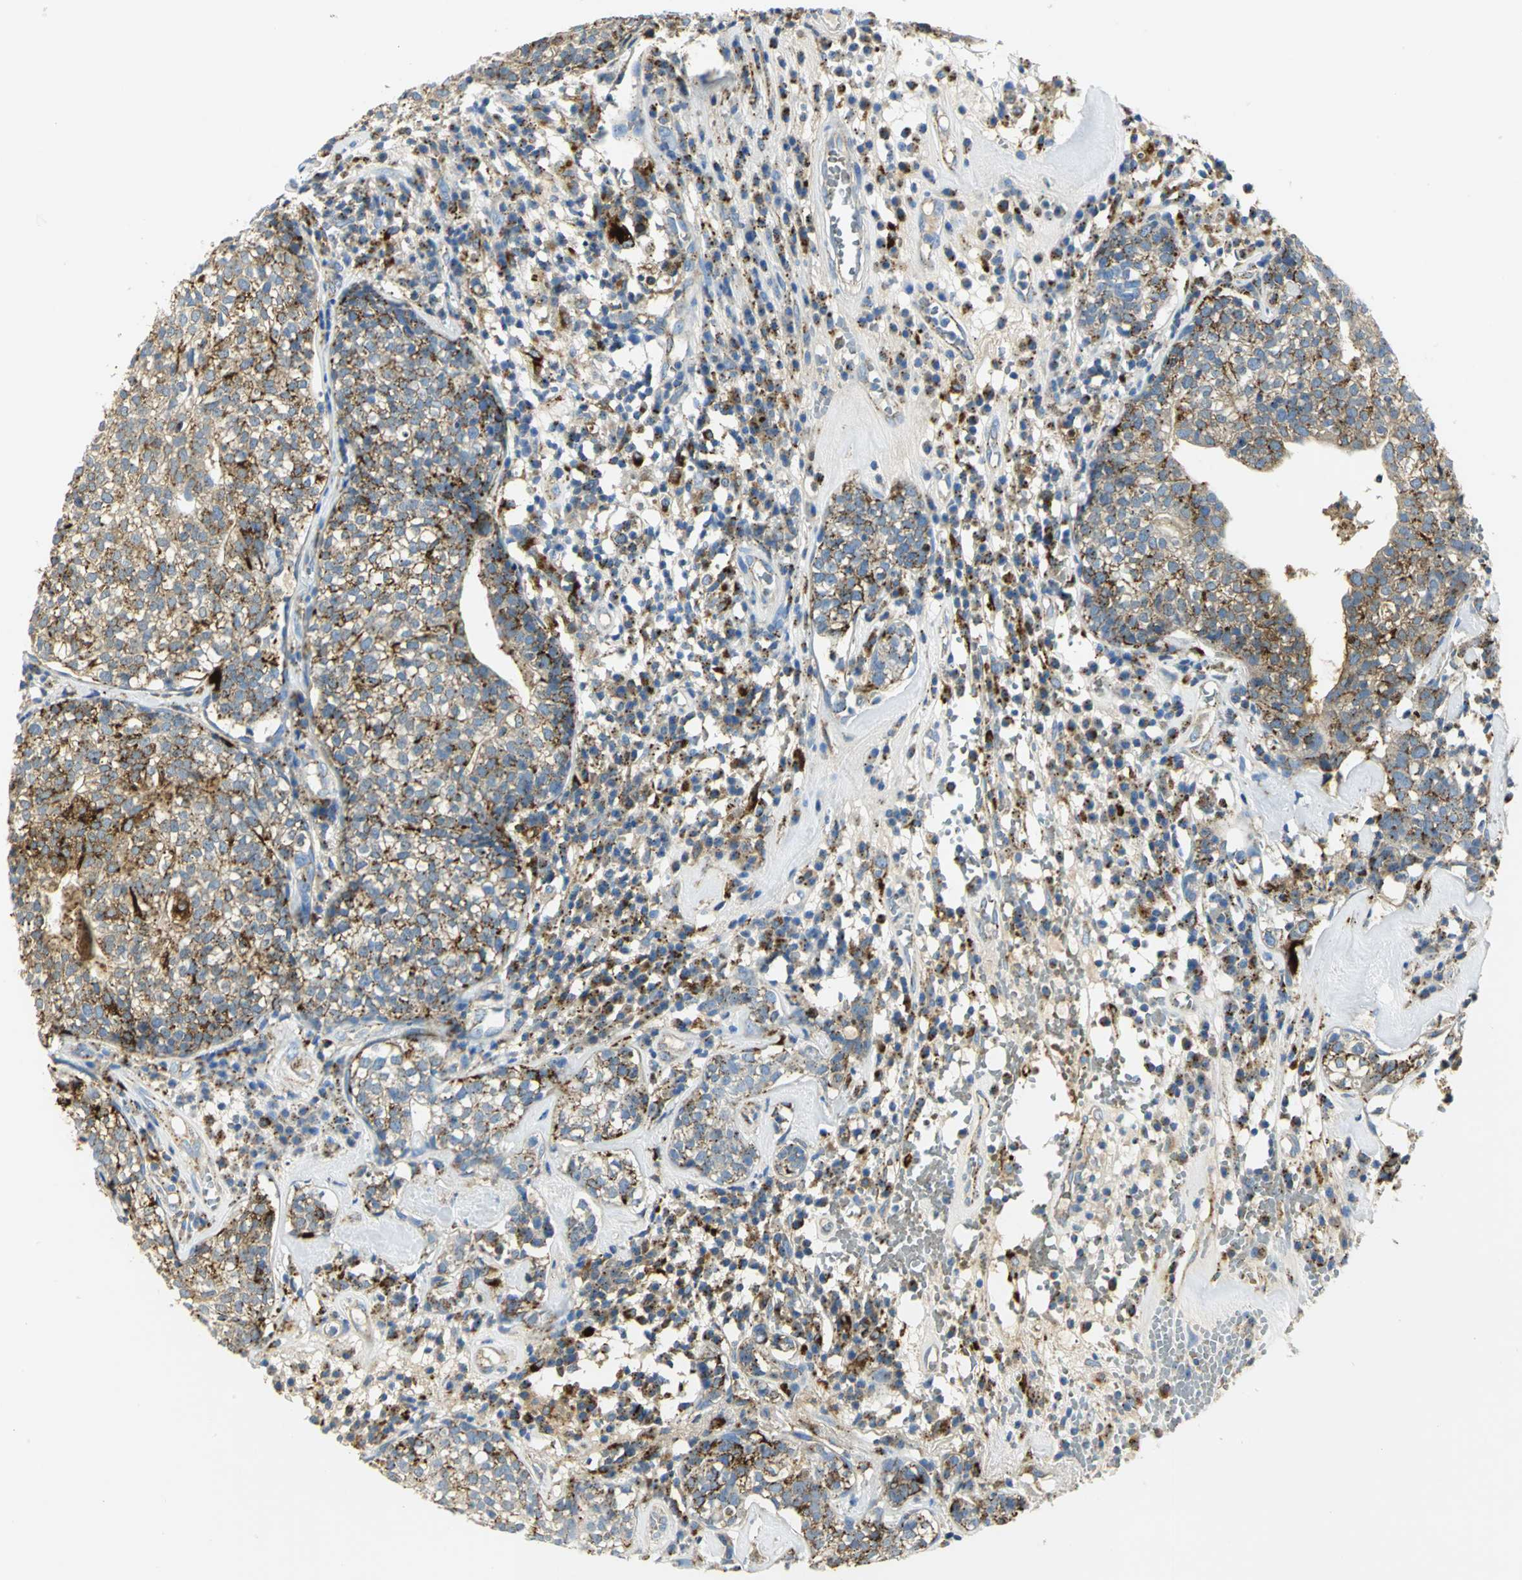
{"staining": {"intensity": "moderate", "quantity": ">75%", "location": "cytoplasmic/membranous"}, "tissue": "head and neck cancer", "cell_type": "Tumor cells", "image_type": "cancer", "snomed": [{"axis": "morphology", "description": "Adenocarcinoma, NOS"}, {"axis": "topography", "description": "Salivary gland"}, {"axis": "topography", "description": "Head-Neck"}], "caption": "Immunohistochemistry (IHC) of head and neck cancer exhibits medium levels of moderate cytoplasmic/membranous positivity in about >75% of tumor cells.", "gene": "ARSA", "patient": {"sex": "female", "age": 65}}